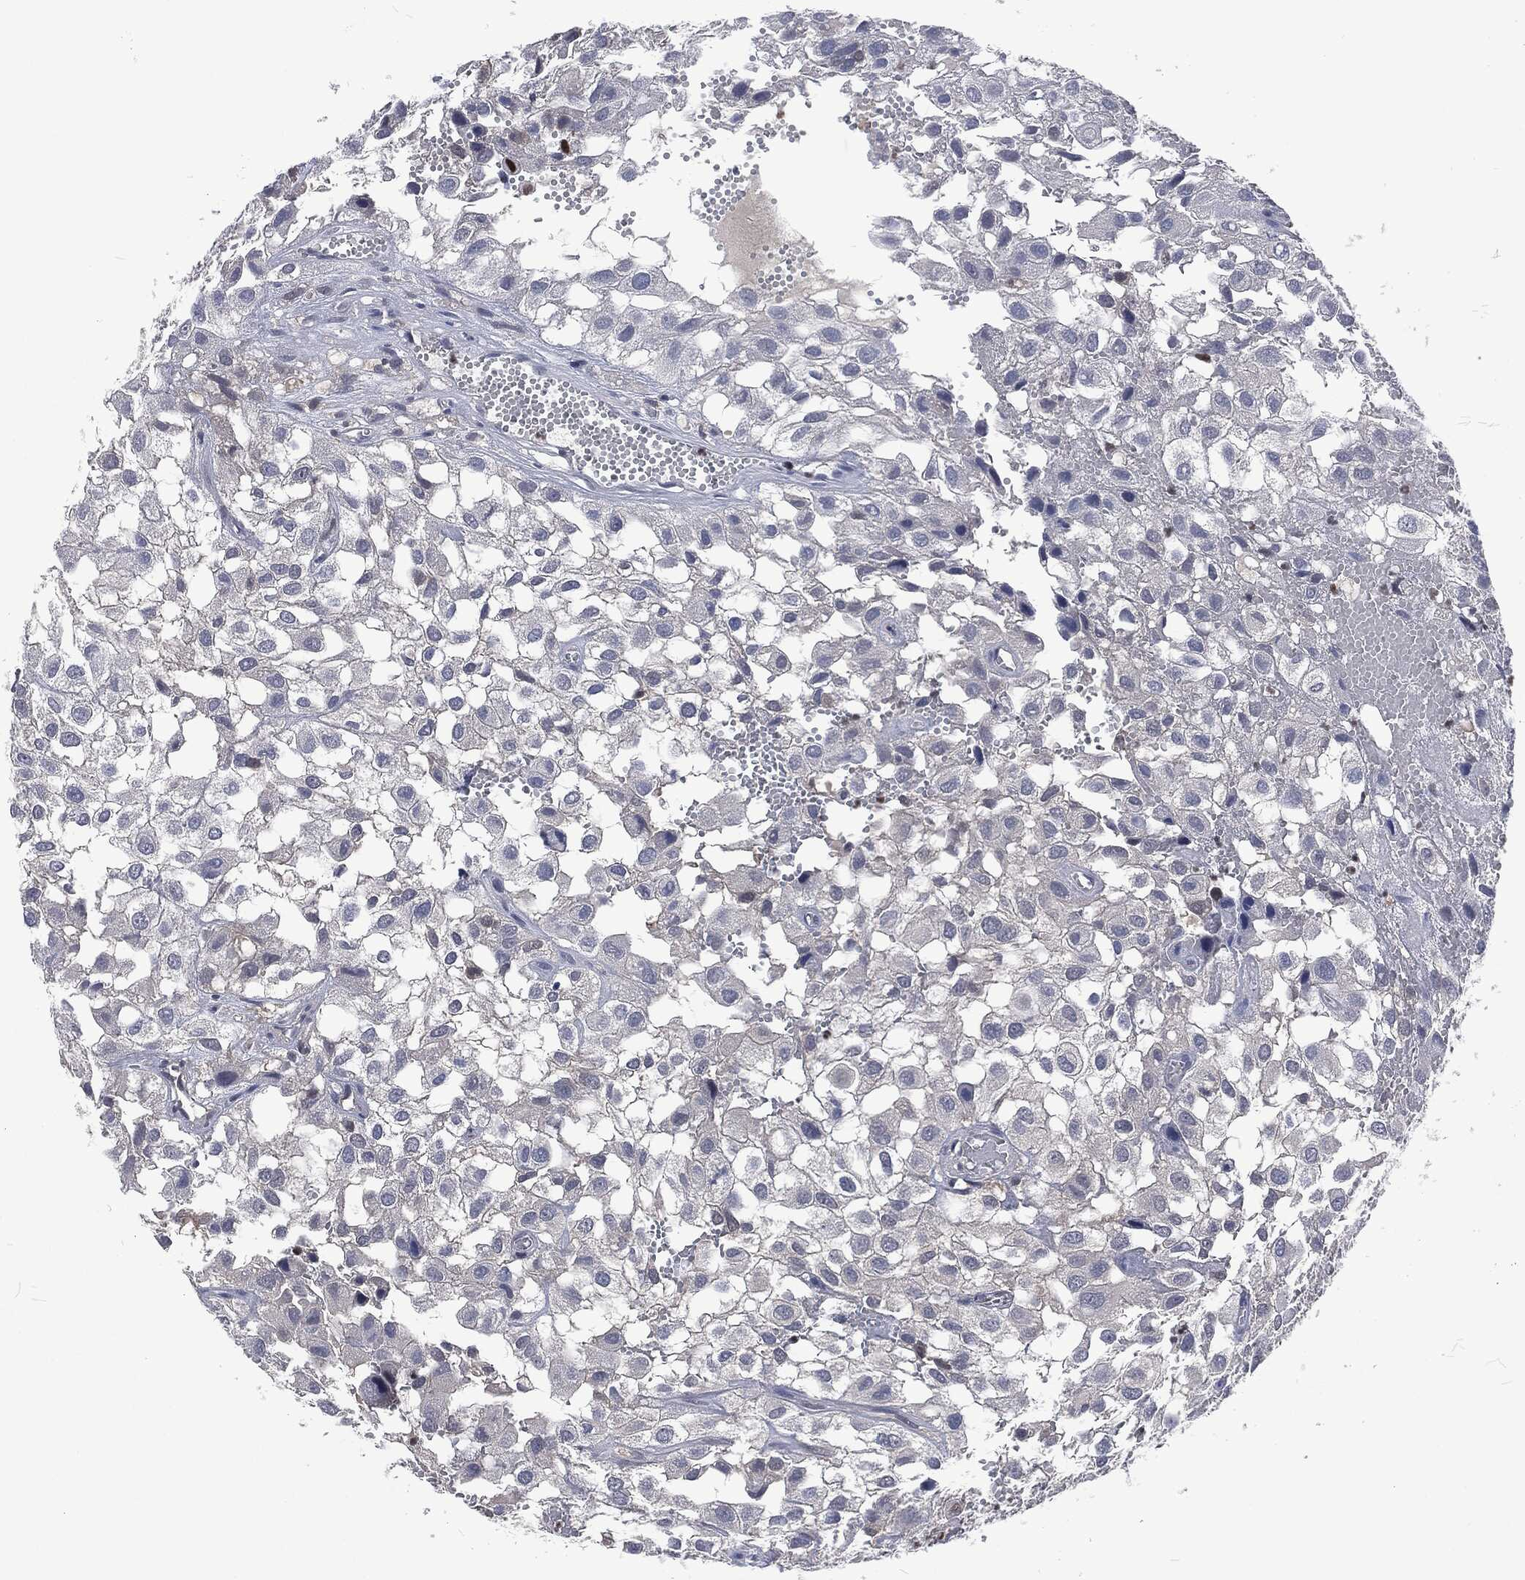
{"staining": {"intensity": "weak", "quantity": "25%-75%", "location": "nuclear"}, "tissue": "urothelial cancer", "cell_type": "Tumor cells", "image_type": "cancer", "snomed": [{"axis": "morphology", "description": "Urothelial carcinoma, High grade"}, {"axis": "topography", "description": "Urinary bladder"}], "caption": "Urothelial cancer was stained to show a protein in brown. There is low levels of weak nuclear expression in about 25%-75% of tumor cells. The staining is performed using DAB brown chromogen to label protein expression. The nuclei are counter-stained blue using hematoxylin.", "gene": "DCPS", "patient": {"sex": "male", "age": 56}}